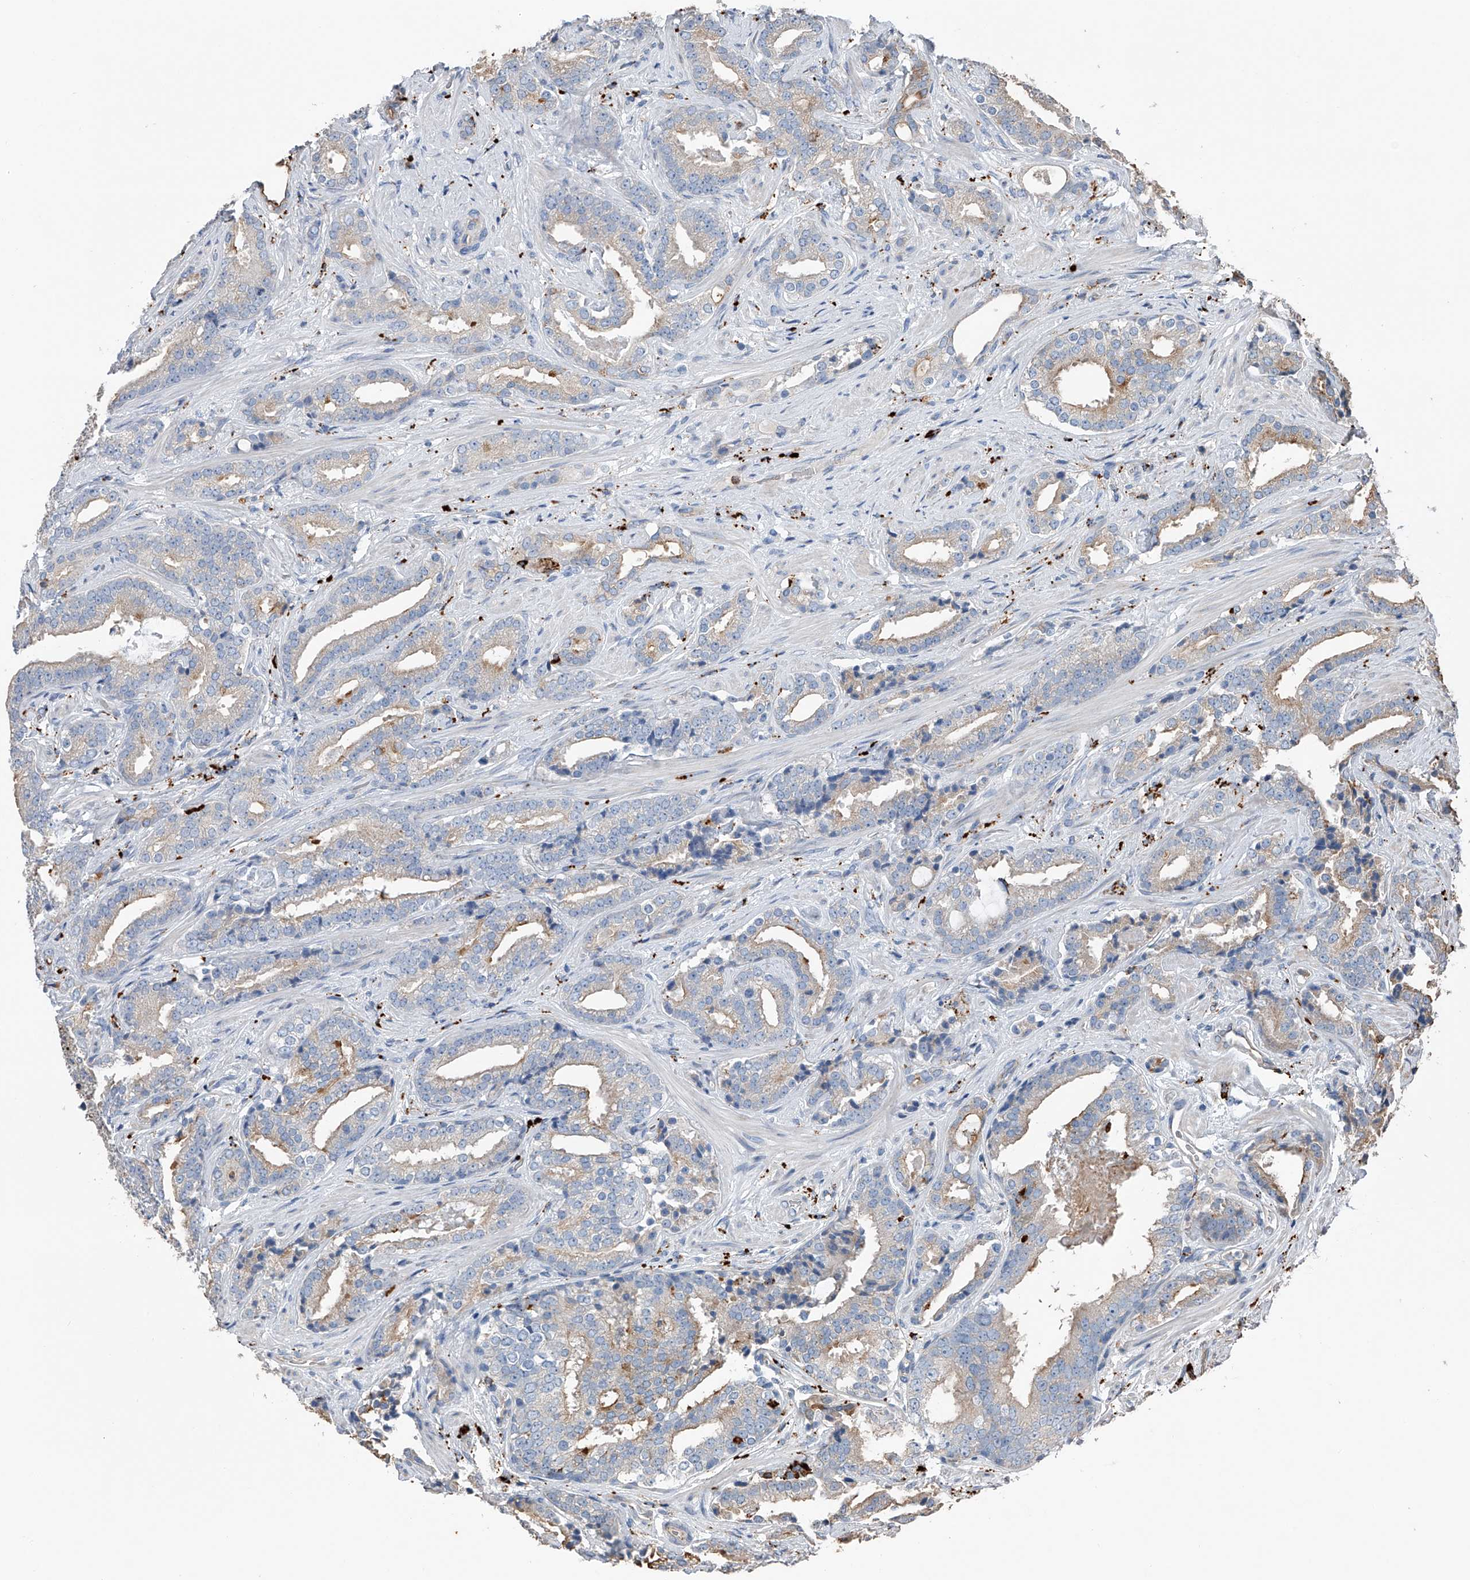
{"staining": {"intensity": "weak", "quantity": "25%-75%", "location": "cytoplasmic/membranous"}, "tissue": "prostate cancer", "cell_type": "Tumor cells", "image_type": "cancer", "snomed": [{"axis": "morphology", "description": "Adenocarcinoma, Low grade"}, {"axis": "topography", "description": "Prostate"}], "caption": "Prostate cancer (low-grade adenocarcinoma) was stained to show a protein in brown. There is low levels of weak cytoplasmic/membranous positivity in about 25%-75% of tumor cells.", "gene": "ZNF772", "patient": {"sex": "male", "age": 67}}